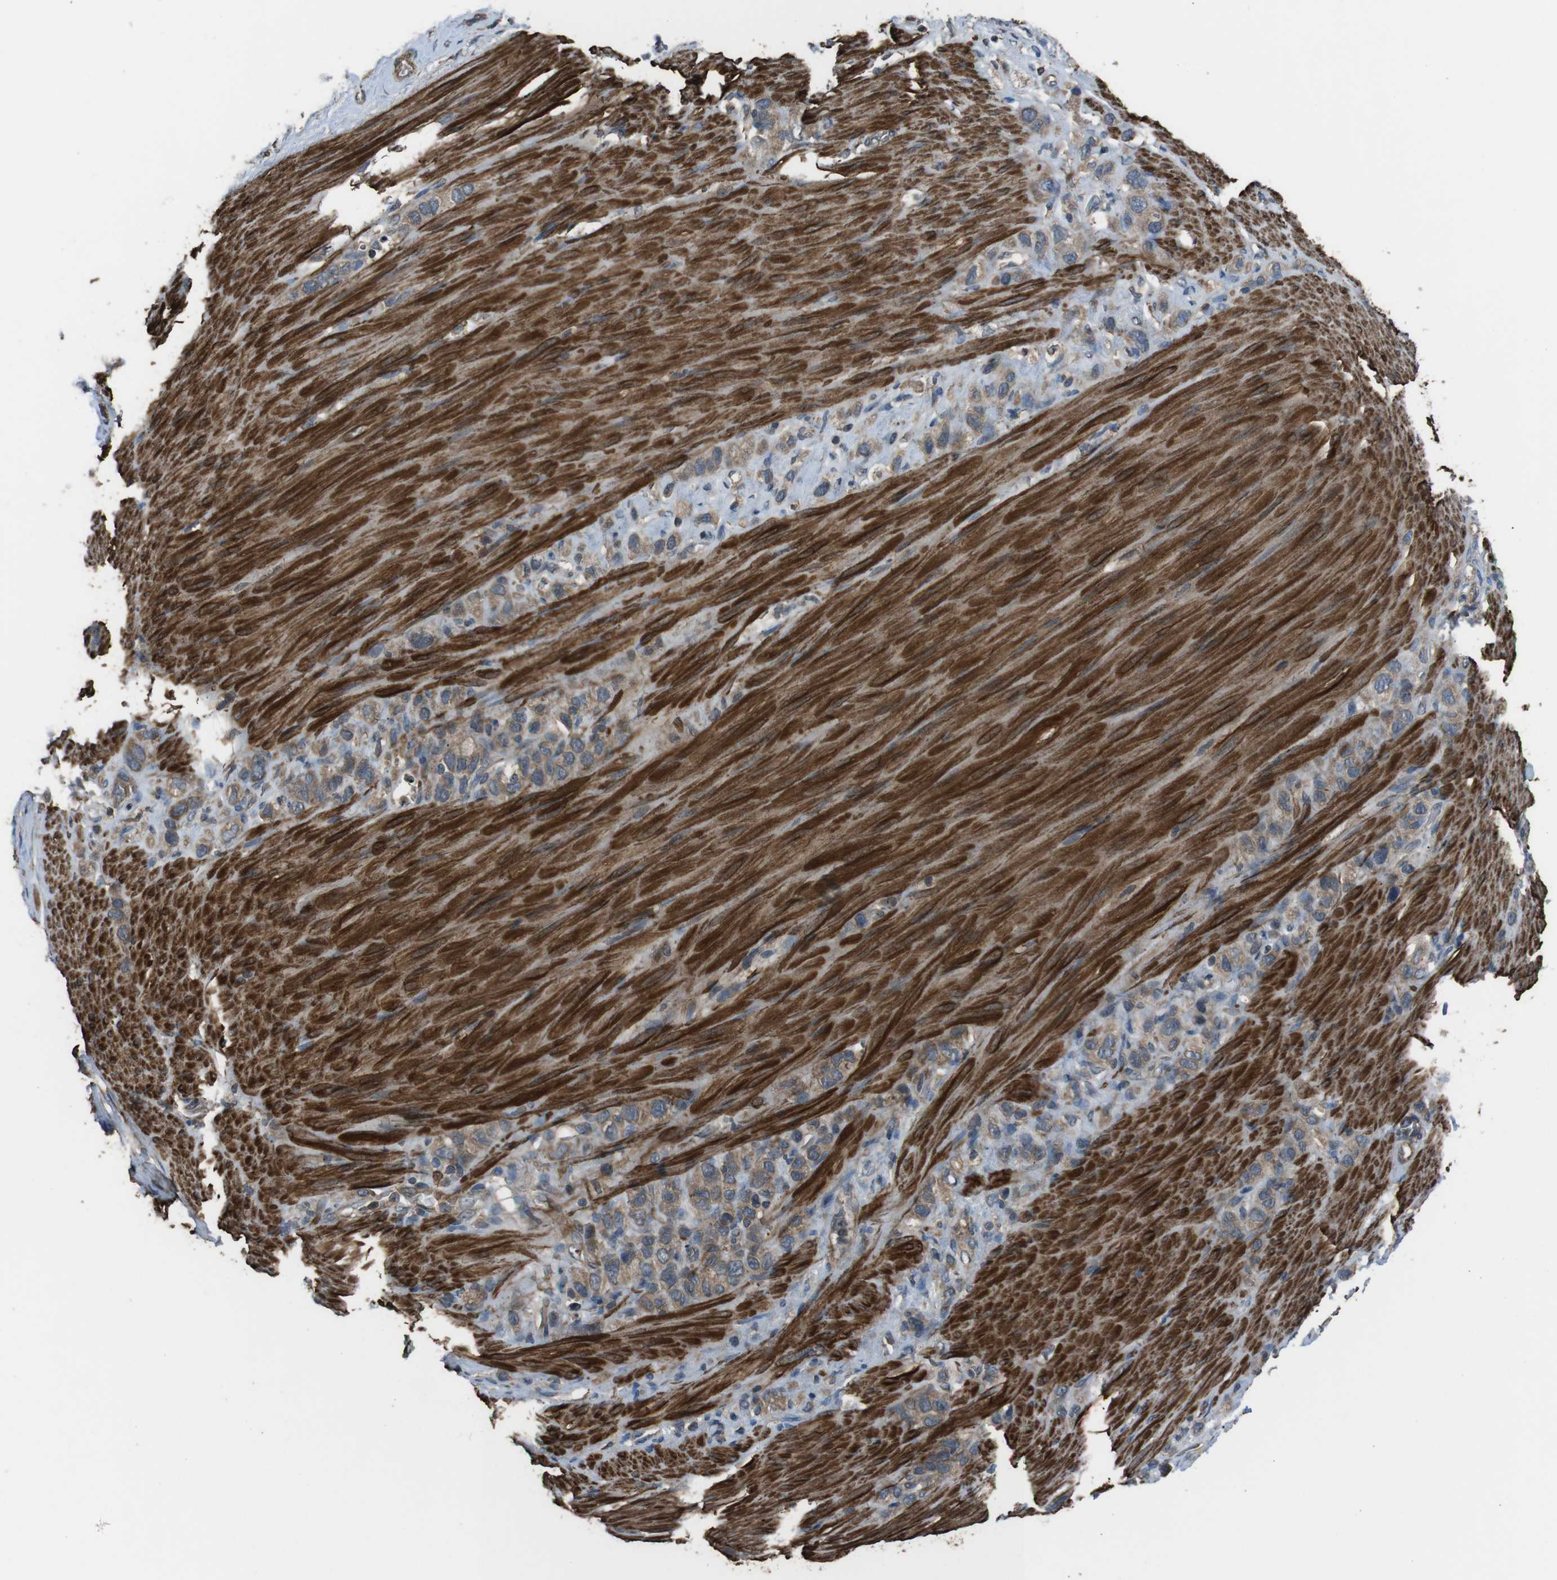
{"staining": {"intensity": "weak", "quantity": ">75%", "location": "cytoplasmic/membranous"}, "tissue": "stomach cancer", "cell_type": "Tumor cells", "image_type": "cancer", "snomed": [{"axis": "morphology", "description": "Adenocarcinoma, NOS"}, {"axis": "morphology", "description": "Adenocarcinoma, High grade"}, {"axis": "topography", "description": "Stomach, upper"}, {"axis": "topography", "description": "Stomach, lower"}], "caption": "IHC of stomach cancer (adenocarcinoma) shows low levels of weak cytoplasmic/membranous staining in about >75% of tumor cells.", "gene": "FUT2", "patient": {"sex": "female", "age": 65}}